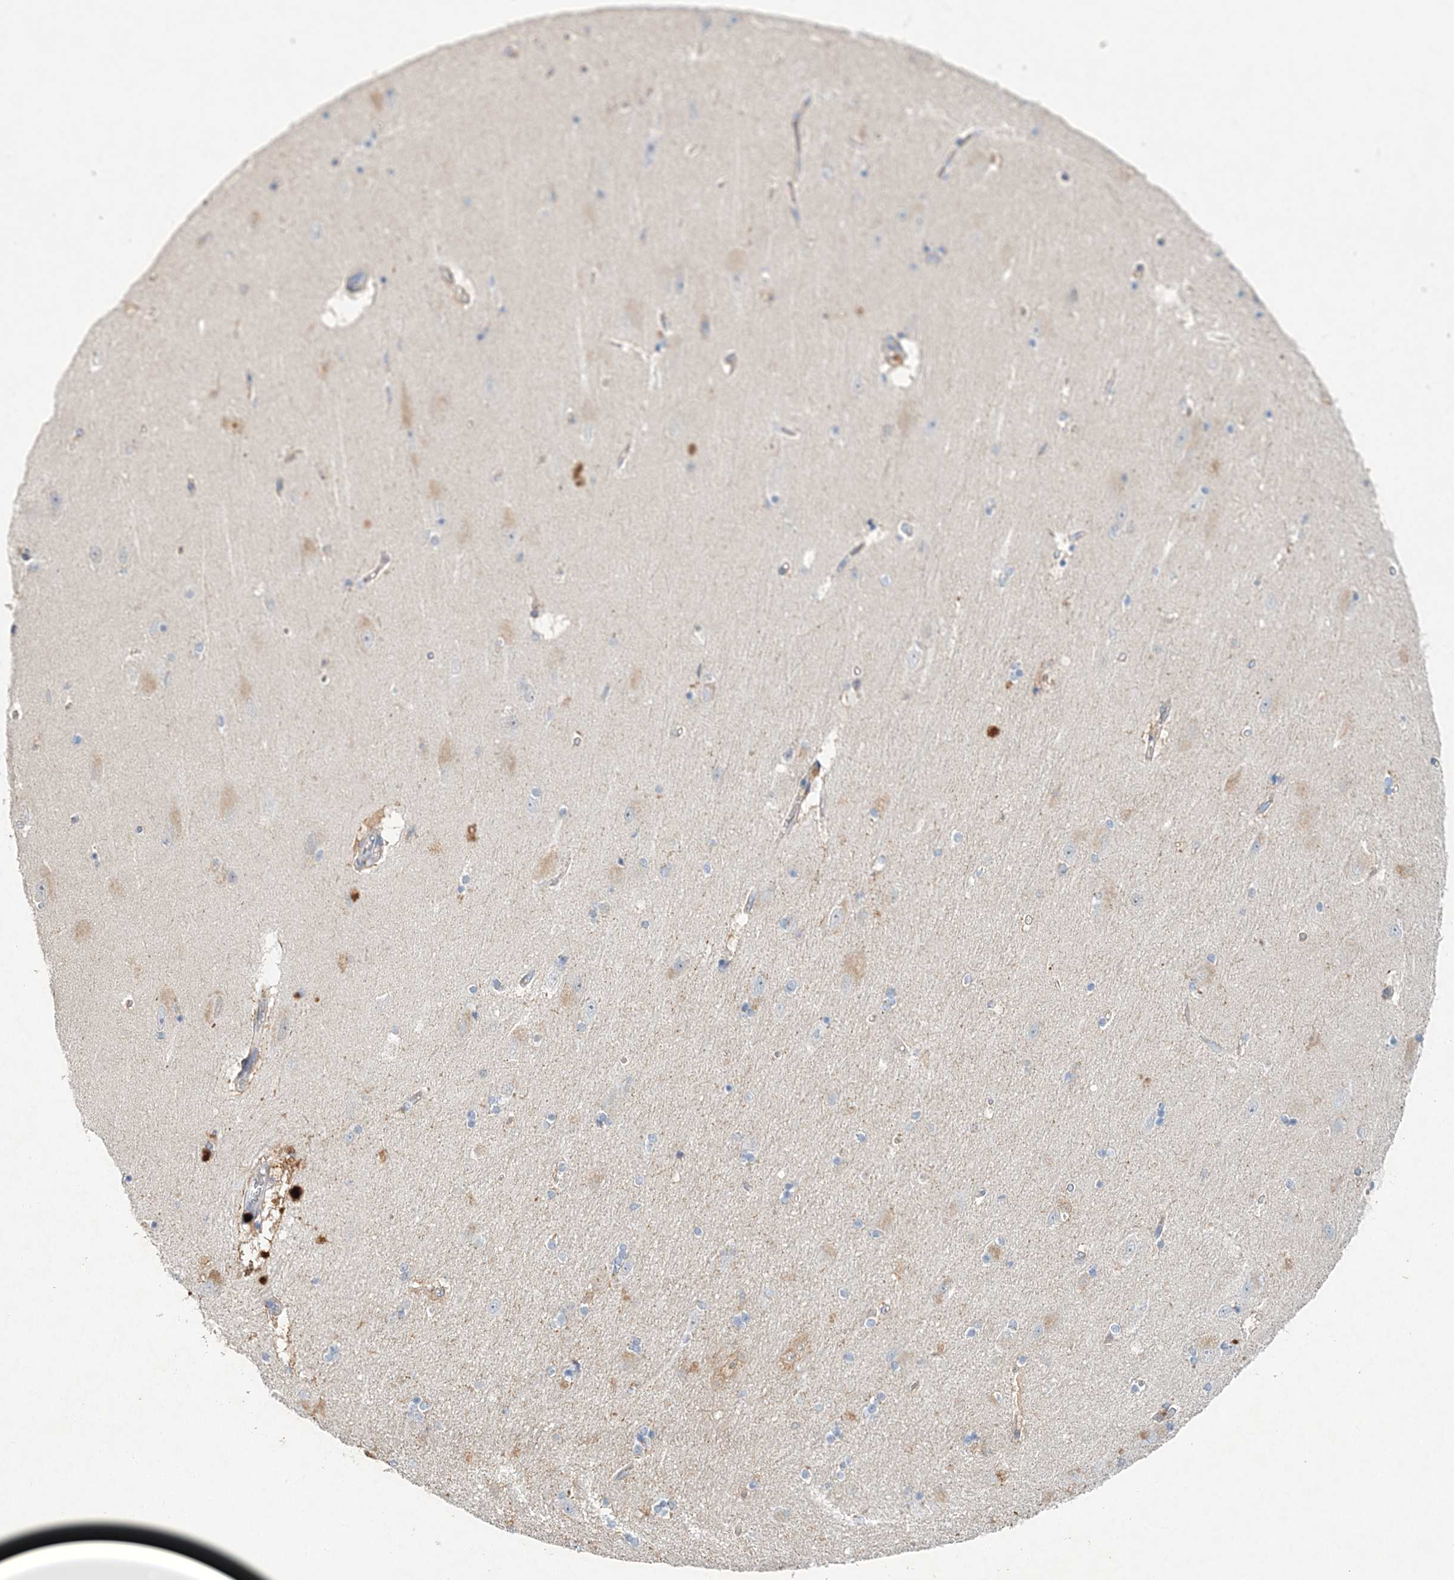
{"staining": {"intensity": "weak", "quantity": "<25%", "location": "cytoplasmic/membranous"}, "tissue": "hippocampus", "cell_type": "Glial cells", "image_type": "normal", "snomed": [{"axis": "morphology", "description": "Normal tissue, NOS"}, {"axis": "topography", "description": "Hippocampus"}], "caption": "High power microscopy histopathology image of an immunohistochemistry micrograph of benign hippocampus, revealing no significant staining in glial cells.", "gene": "MAT2B", "patient": {"sex": "female", "age": 54}}